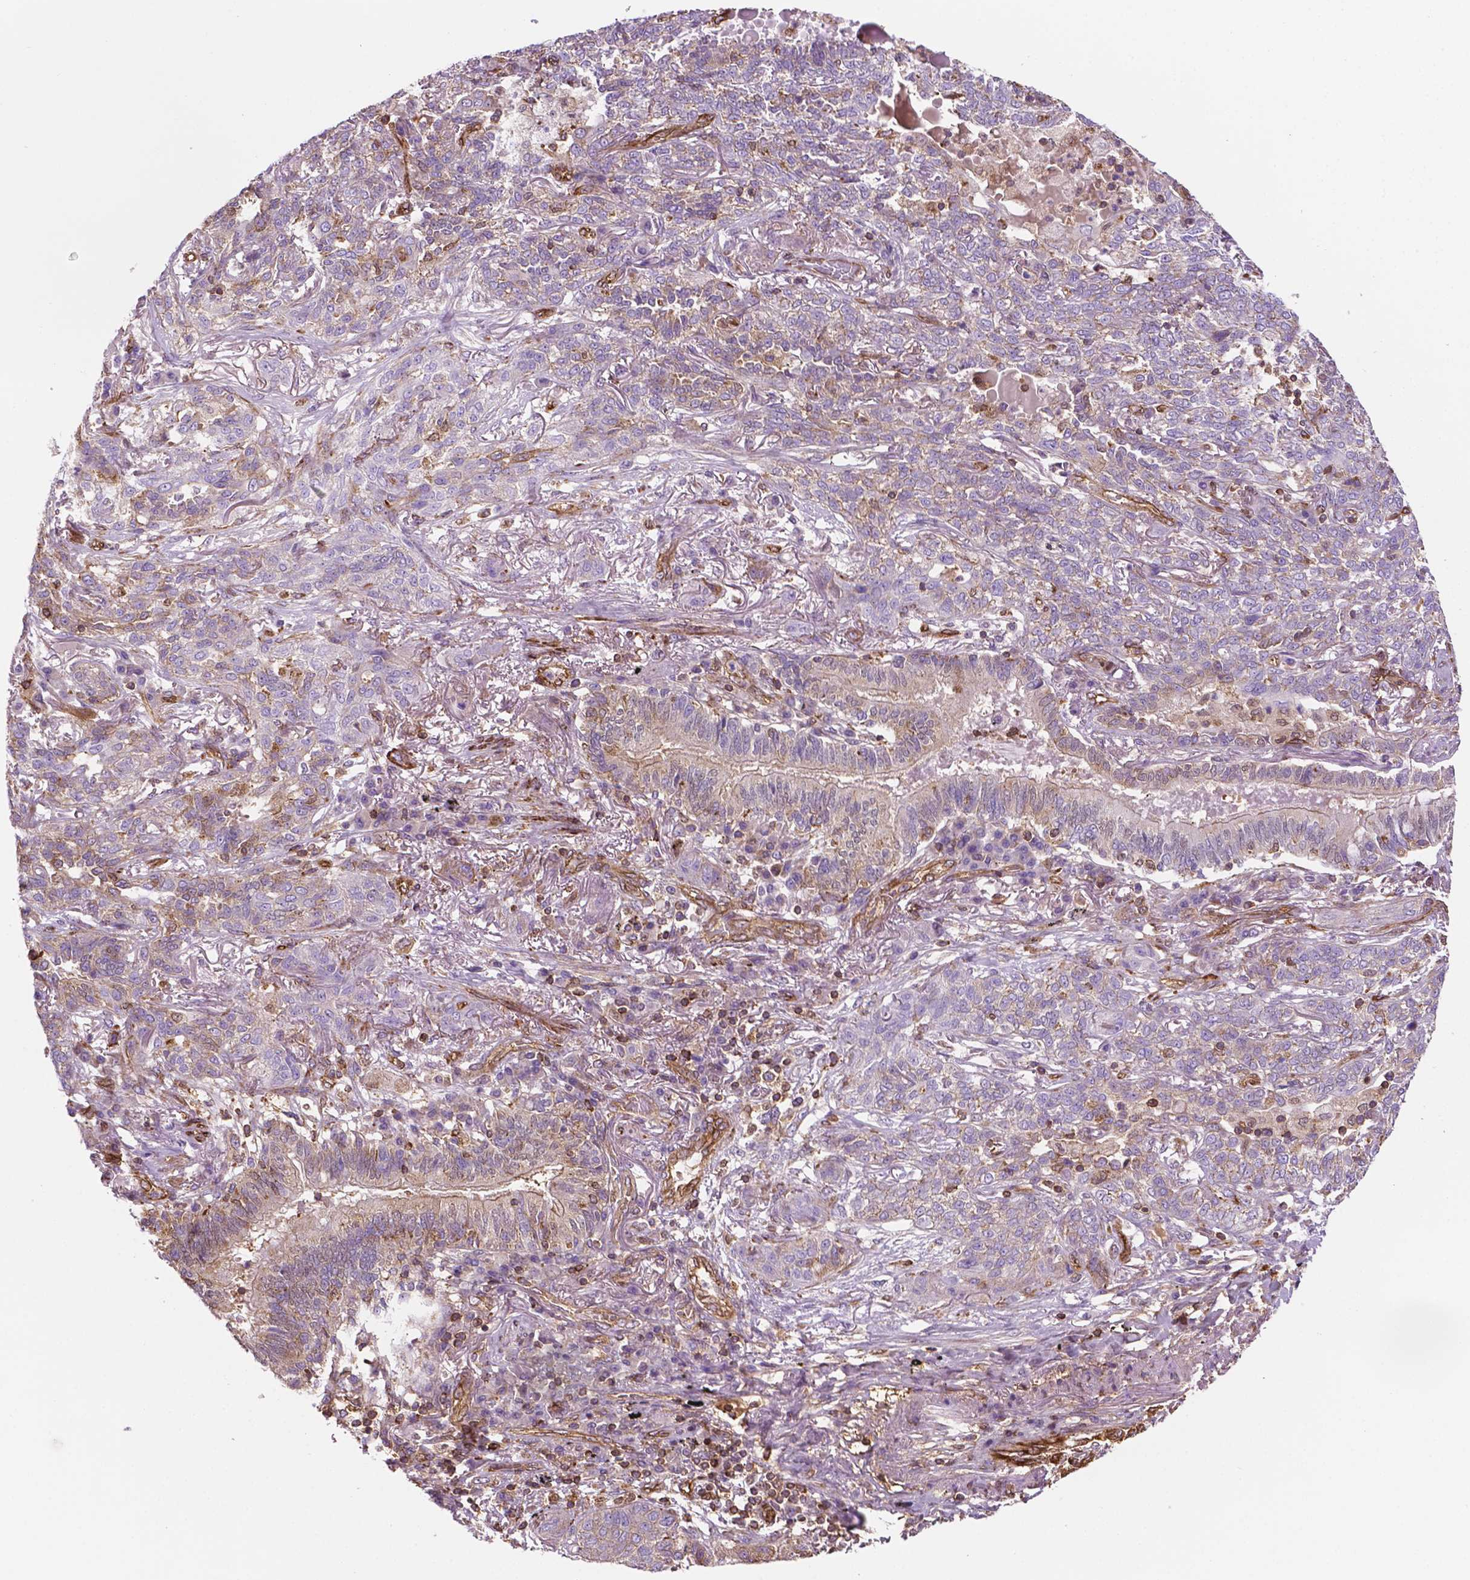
{"staining": {"intensity": "negative", "quantity": "none", "location": "none"}, "tissue": "lung cancer", "cell_type": "Tumor cells", "image_type": "cancer", "snomed": [{"axis": "morphology", "description": "Squamous cell carcinoma, NOS"}, {"axis": "topography", "description": "Lung"}], "caption": "The micrograph demonstrates no significant staining in tumor cells of lung cancer. (Immunohistochemistry (ihc), brightfield microscopy, high magnification).", "gene": "DCN", "patient": {"sex": "female", "age": 70}}